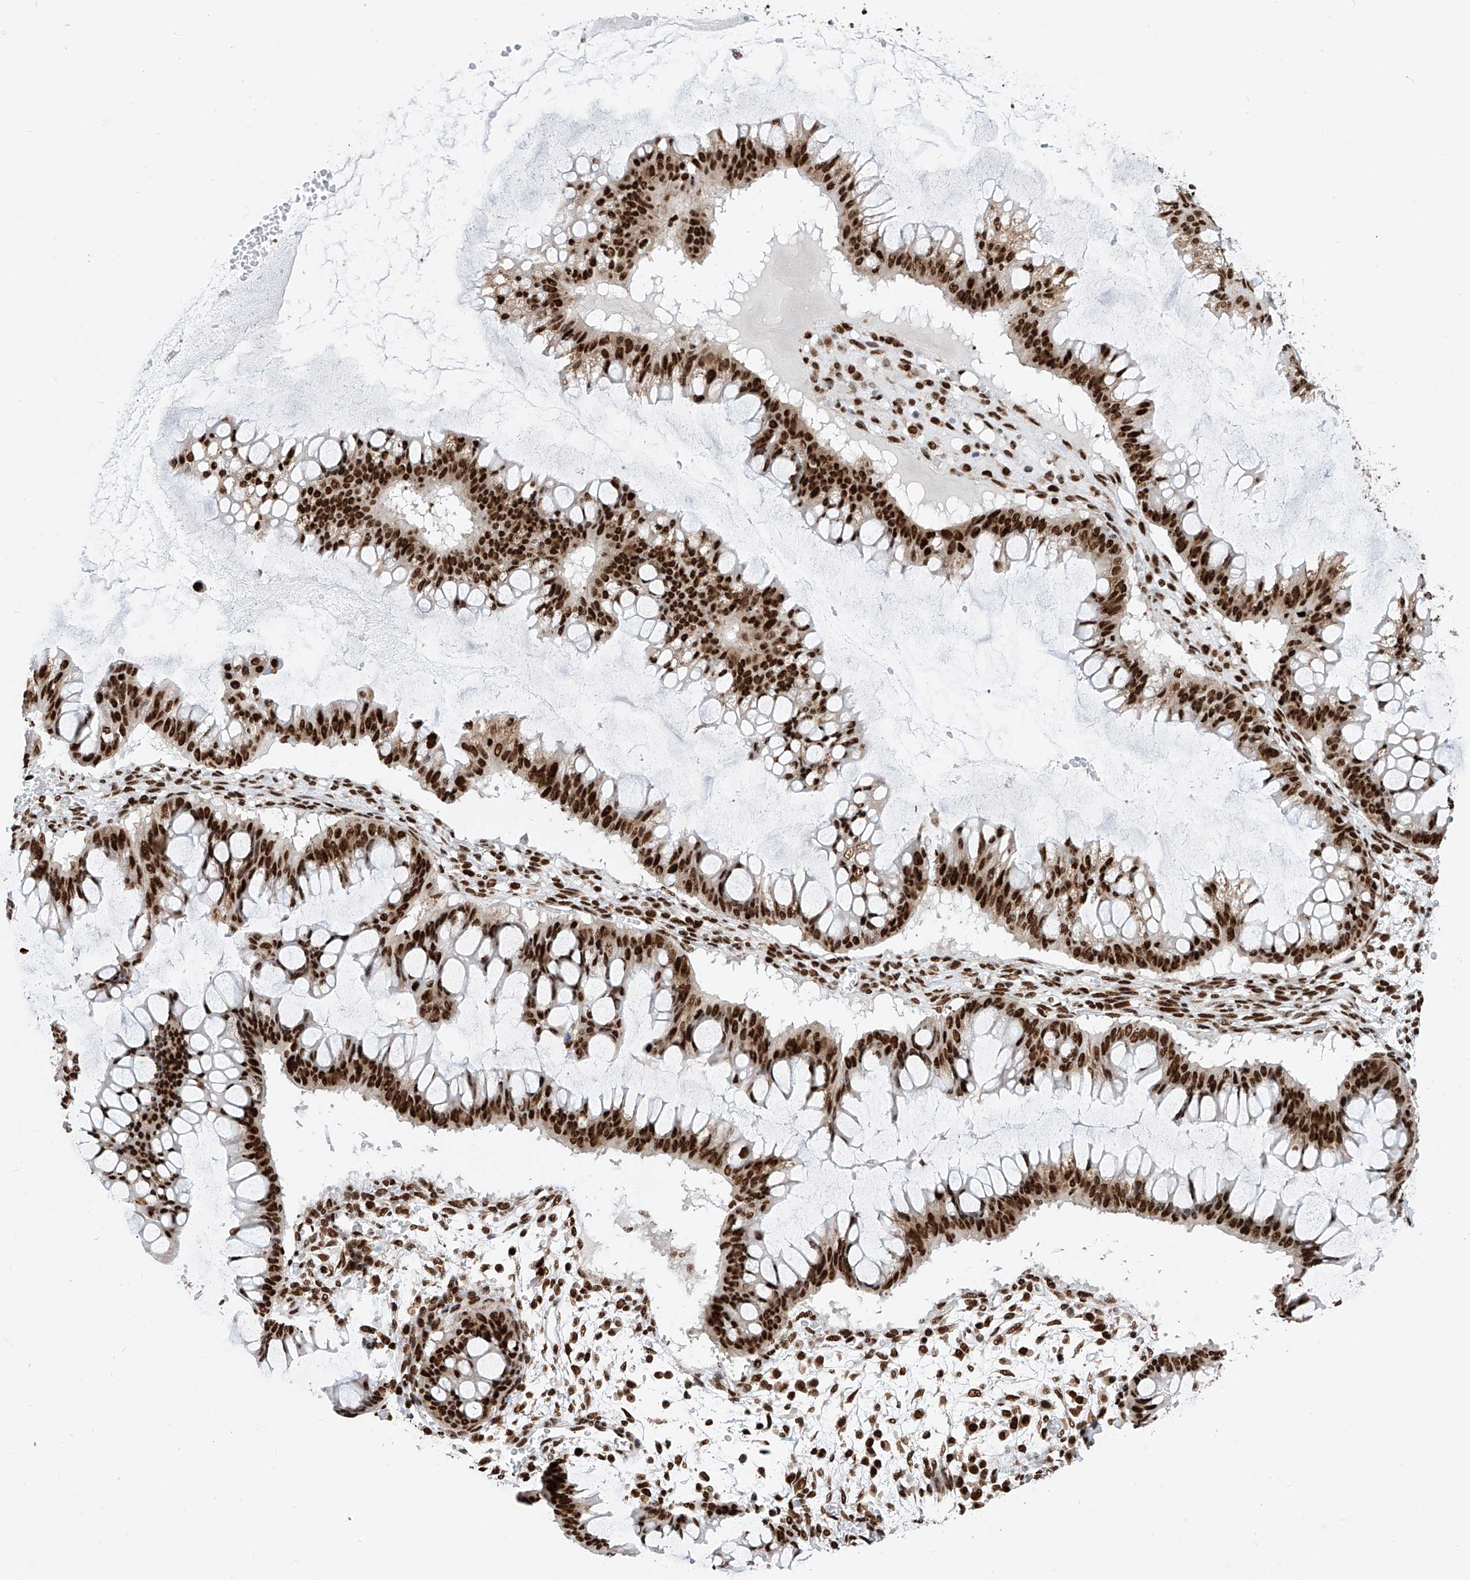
{"staining": {"intensity": "strong", "quantity": ">75%", "location": "nuclear"}, "tissue": "ovarian cancer", "cell_type": "Tumor cells", "image_type": "cancer", "snomed": [{"axis": "morphology", "description": "Cystadenocarcinoma, mucinous, NOS"}, {"axis": "topography", "description": "Ovary"}], "caption": "This histopathology image displays immunohistochemistry (IHC) staining of mucinous cystadenocarcinoma (ovarian), with high strong nuclear positivity in approximately >75% of tumor cells.", "gene": "SRSF6", "patient": {"sex": "female", "age": 73}}